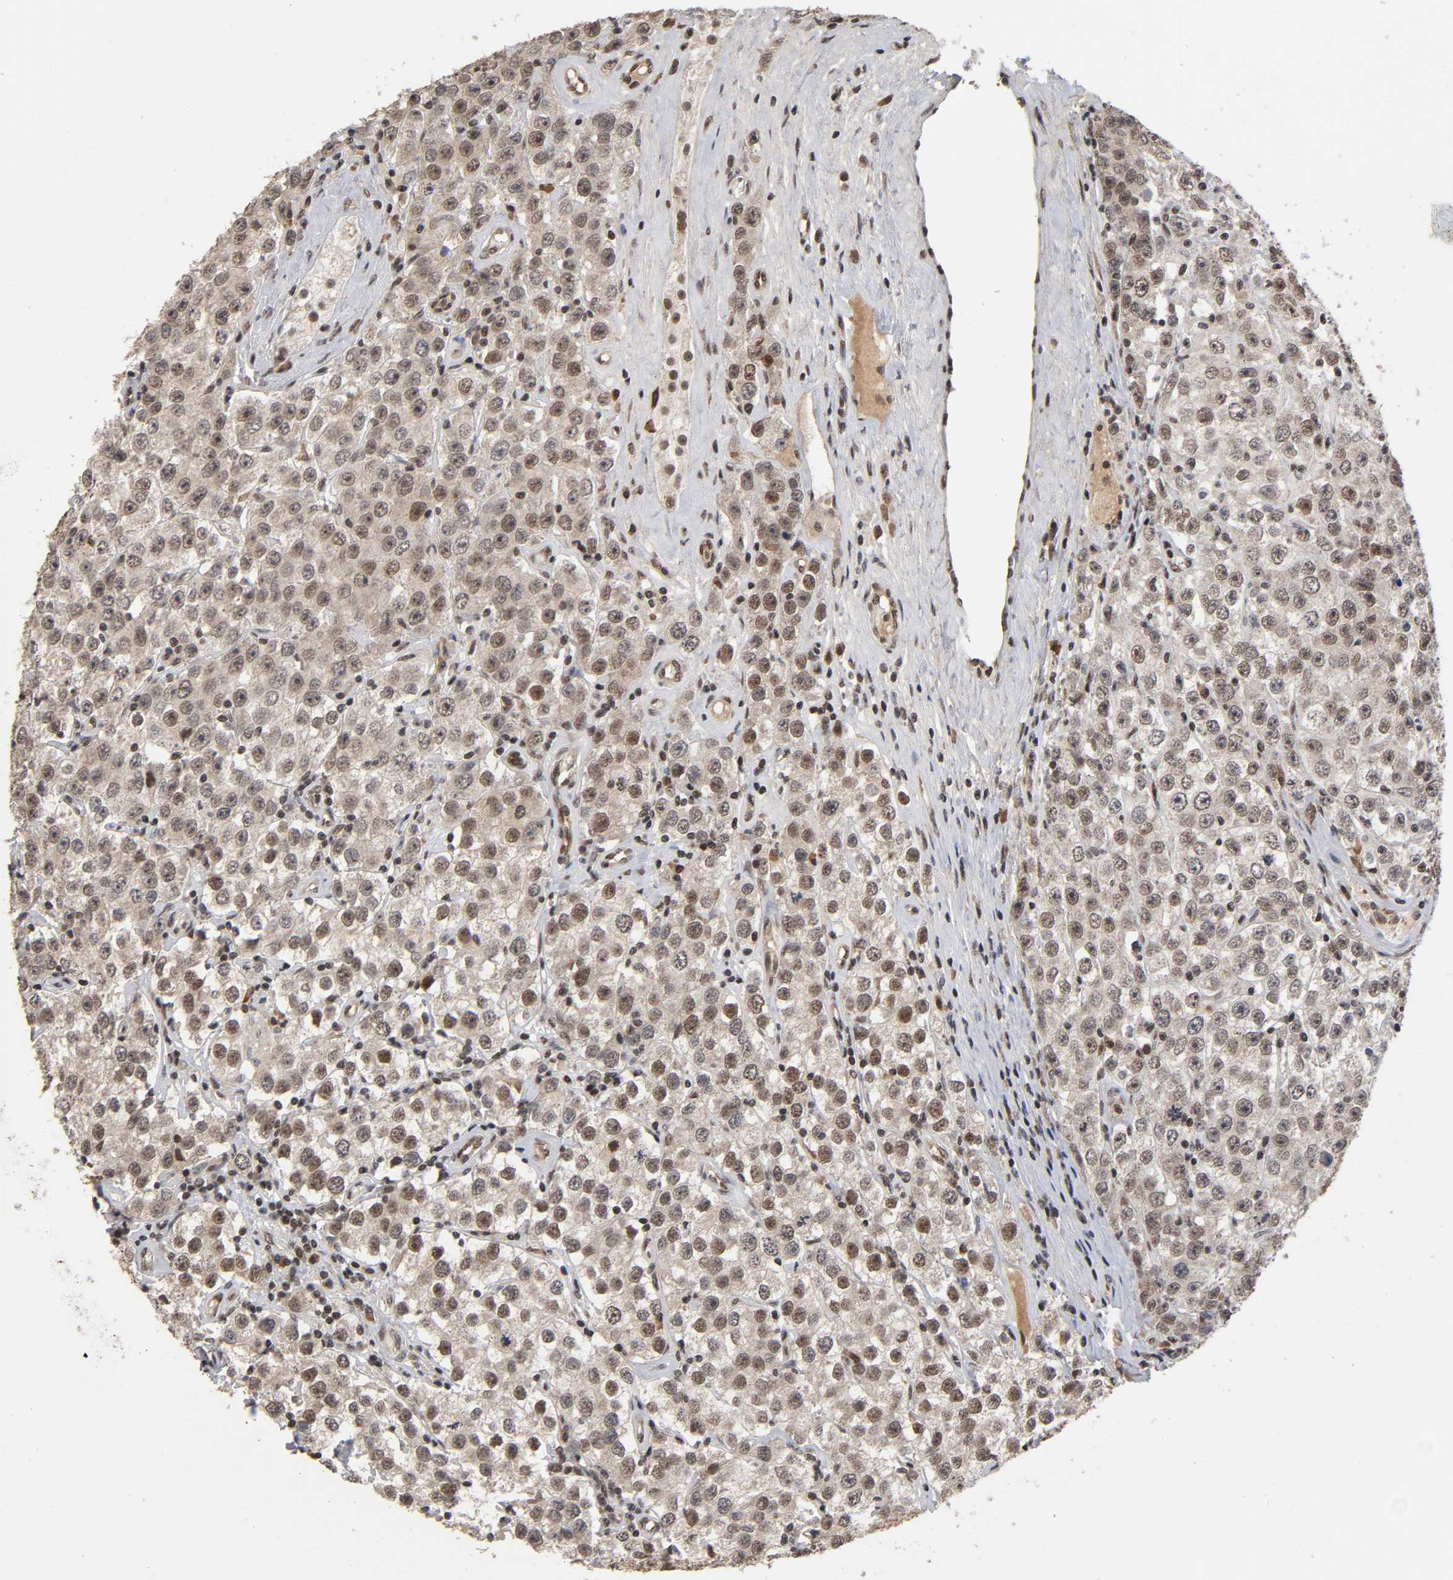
{"staining": {"intensity": "weak", "quantity": ">75%", "location": "cytoplasmic/membranous,nuclear"}, "tissue": "testis cancer", "cell_type": "Tumor cells", "image_type": "cancer", "snomed": [{"axis": "morphology", "description": "Seminoma, NOS"}, {"axis": "topography", "description": "Testis"}], "caption": "The image displays a brown stain indicating the presence of a protein in the cytoplasmic/membranous and nuclear of tumor cells in testis cancer (seminoma).", "gene": "ZNF384", "patient": {"sex": "male", "age": 52}}